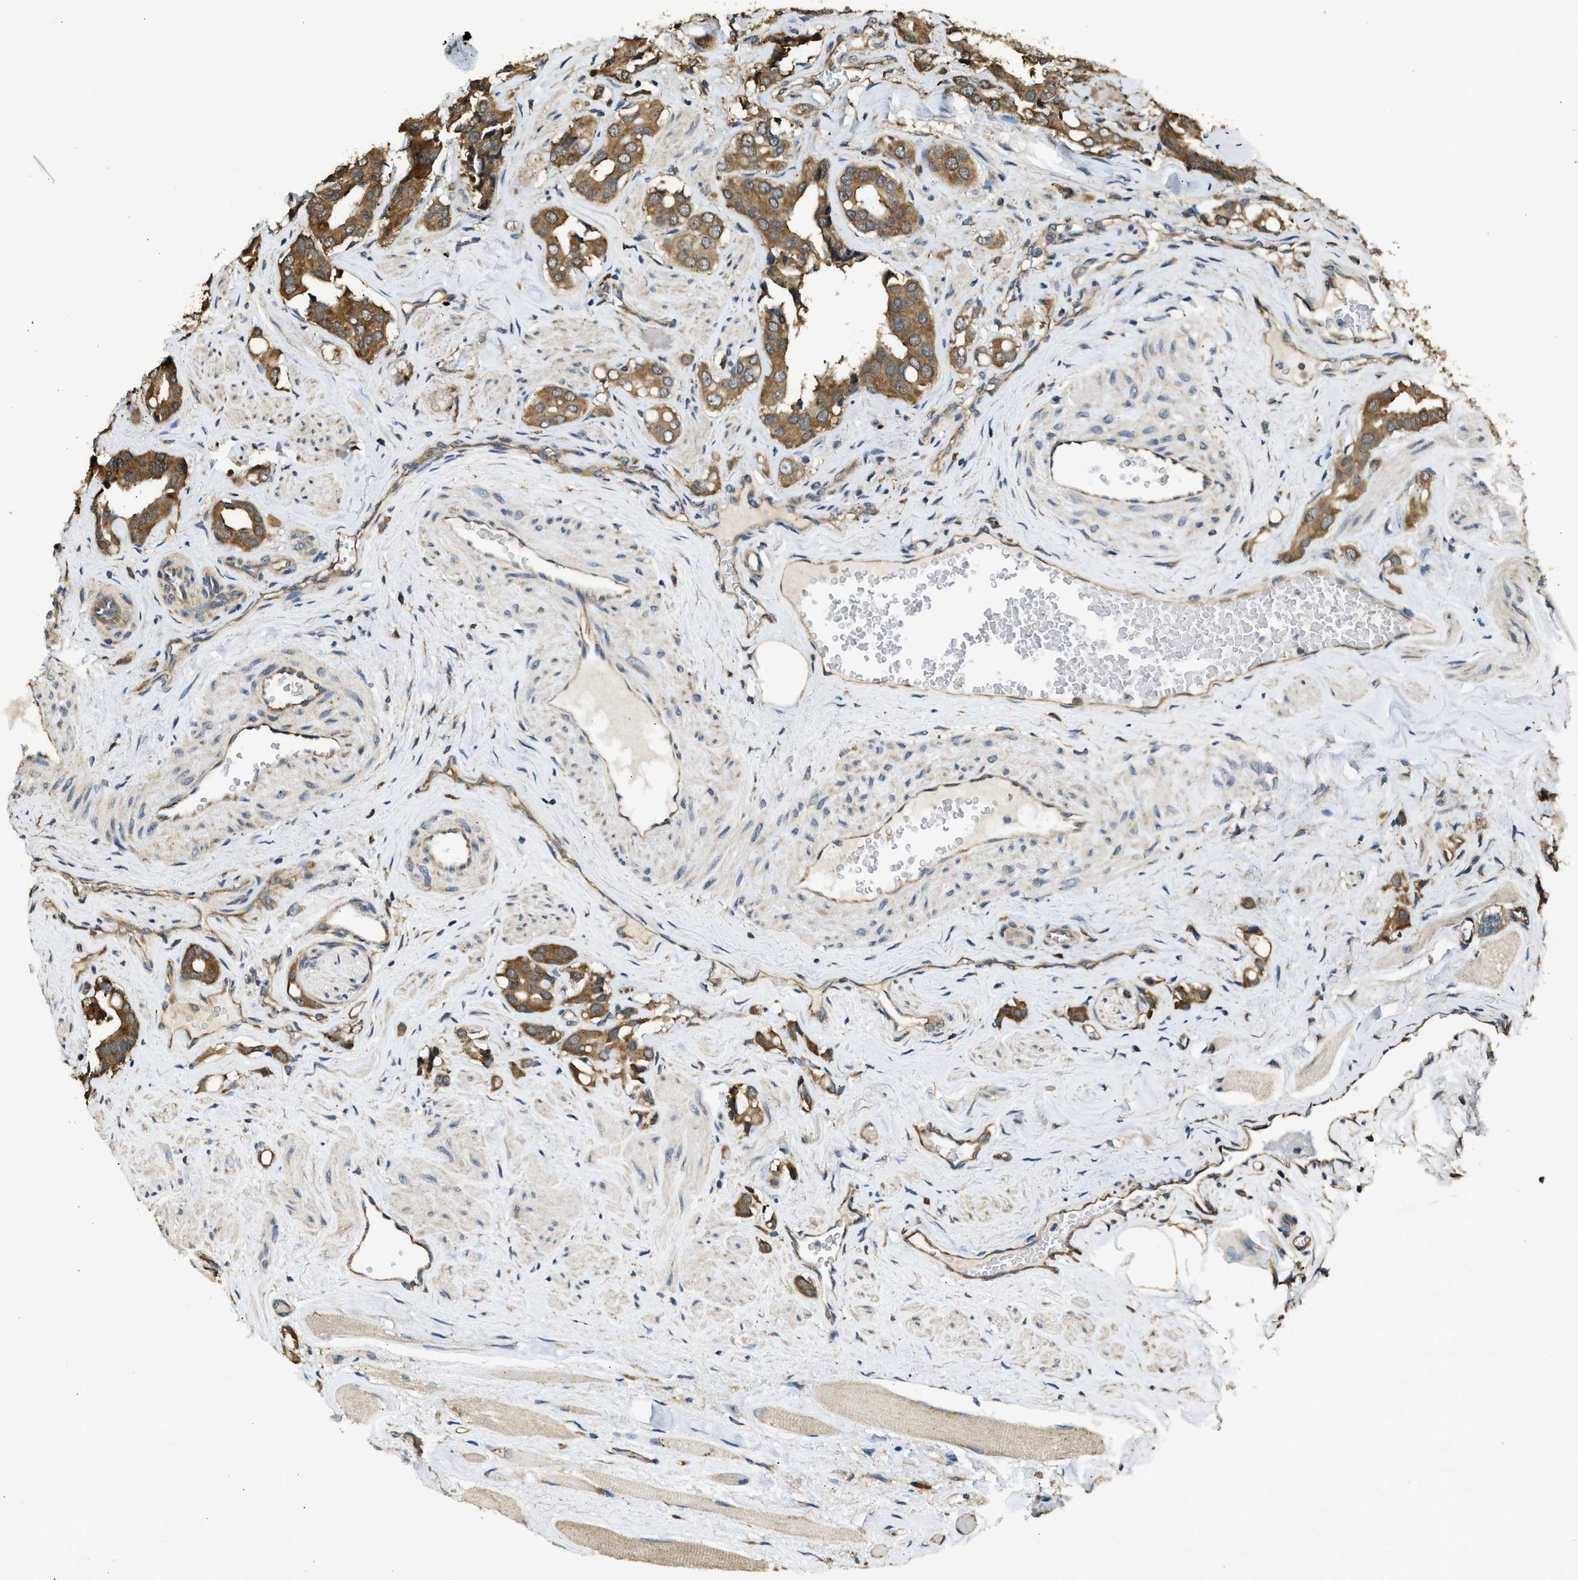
{"staining": {"intensity": "moderate", "quantity": ">75%", "location": "cytoplasmic/membranous"}, "tissue": "prostate cancer", "cell_type": "Tumor cells", "image_type": "cancer", "snomed": [{"axis": "morphology", "description": "Adenocarcinoma, High grade"}, {"axis": "topography", "description": "Prostate"}], "caption": "Immunohistochemistry of prostate cancer (adenocarcinoma (high-grade)) displays medium levels of moderate cytoplasmic/membranous expression in about >75% of tumor cells.", "gene": "SLC36A4", "patient": {"sex": "male", "age": 52}}